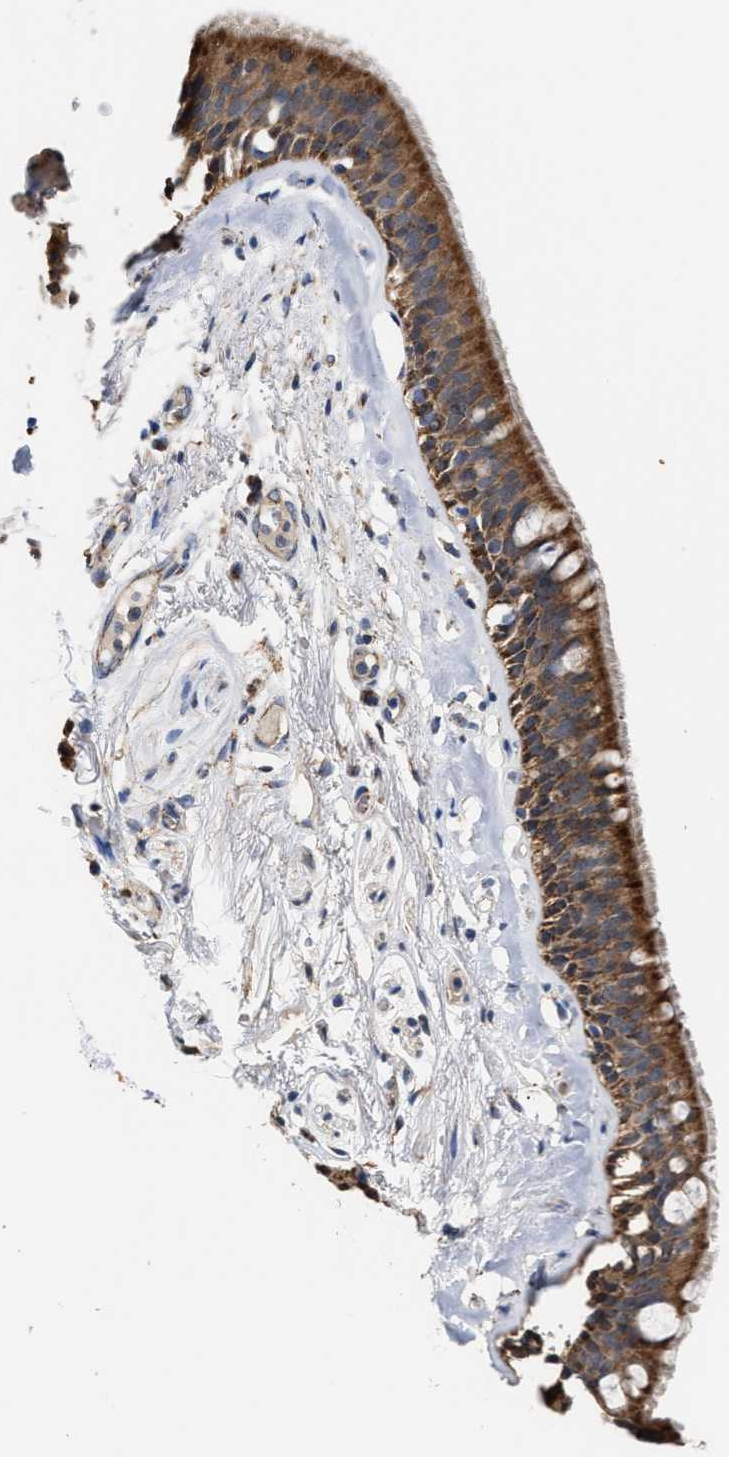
{"staining": {"intensity": "strong", "quantity": ">75%", "location": "cytoplasmic/membranous"}, "tissue": "bronchus", "cell_type": "Respiratory epithelial cells", "image_type": "normal", "snomed": [{"axis": "morphology", "description": "Normal tissue, NOS"}, {"axis": "topography", "description": "Cartilage tissue"}], "caption": "DAB (3,3'-diaminobenzidine) immunohistochemical staining of benign human bronchus reveals strong cytoplasmic/membranous protein staining in about >75% of respiratory epithelial cells.", "gene": "MECR", "patient": {"sex": "female", "age": 63}}